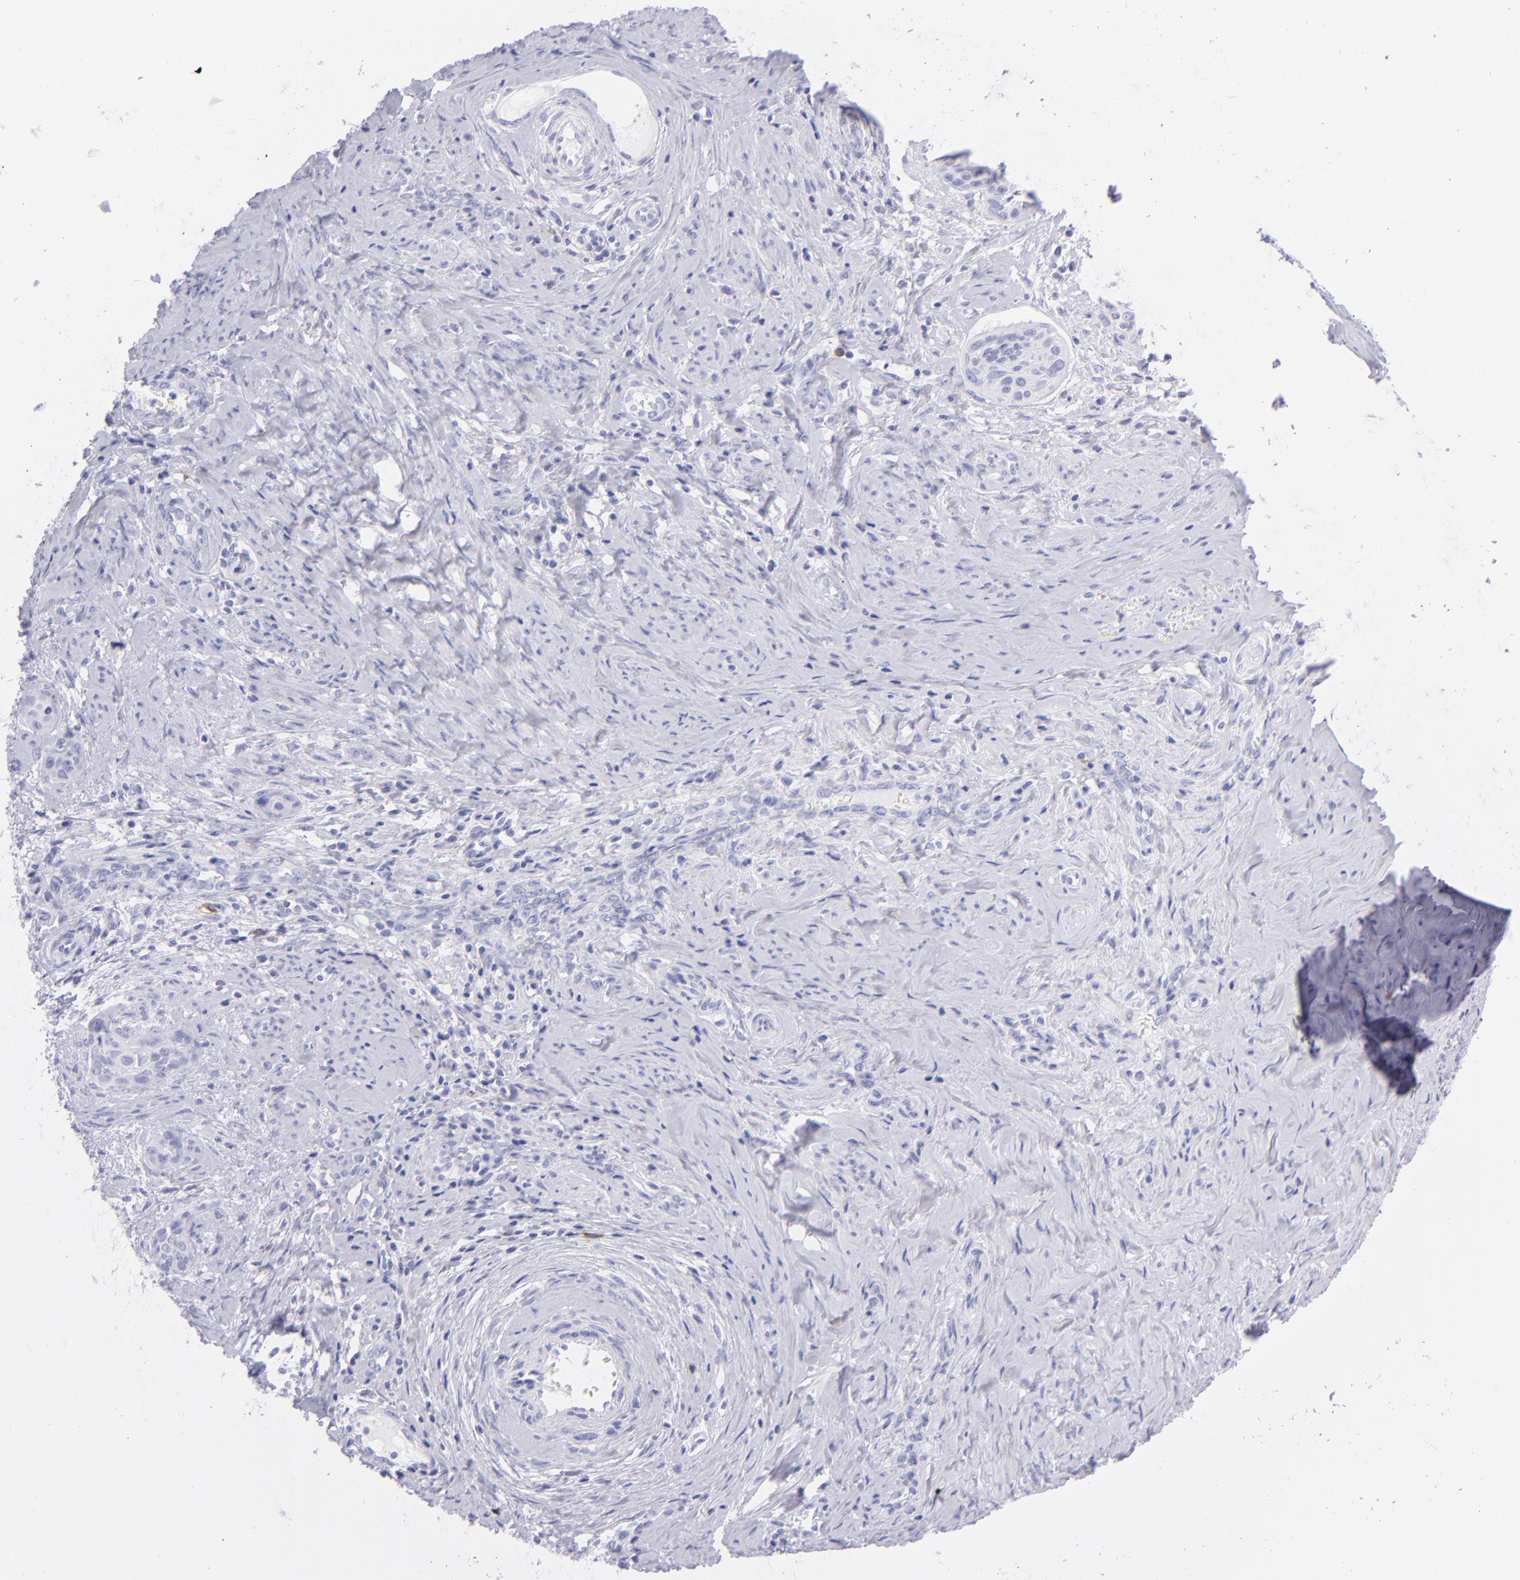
{"staining": {"intensity": "negative", "quantity": "none", "location": "none"}, "tissue": "cervical cancer", "cell_type": "Tumor cells", "image_type": "cancer", "snomed": [{"axis": "morphology", "description": "Squamous cell carcinoma, NOS"}, {"axis": "topography", "description": "Cervix"}], "caption": "There is no significant staining in tumor cells of cervical cancer (squamous cell carcinoma).", "gene": "CD72", "patient": {"sex": "female", "age": 33}}